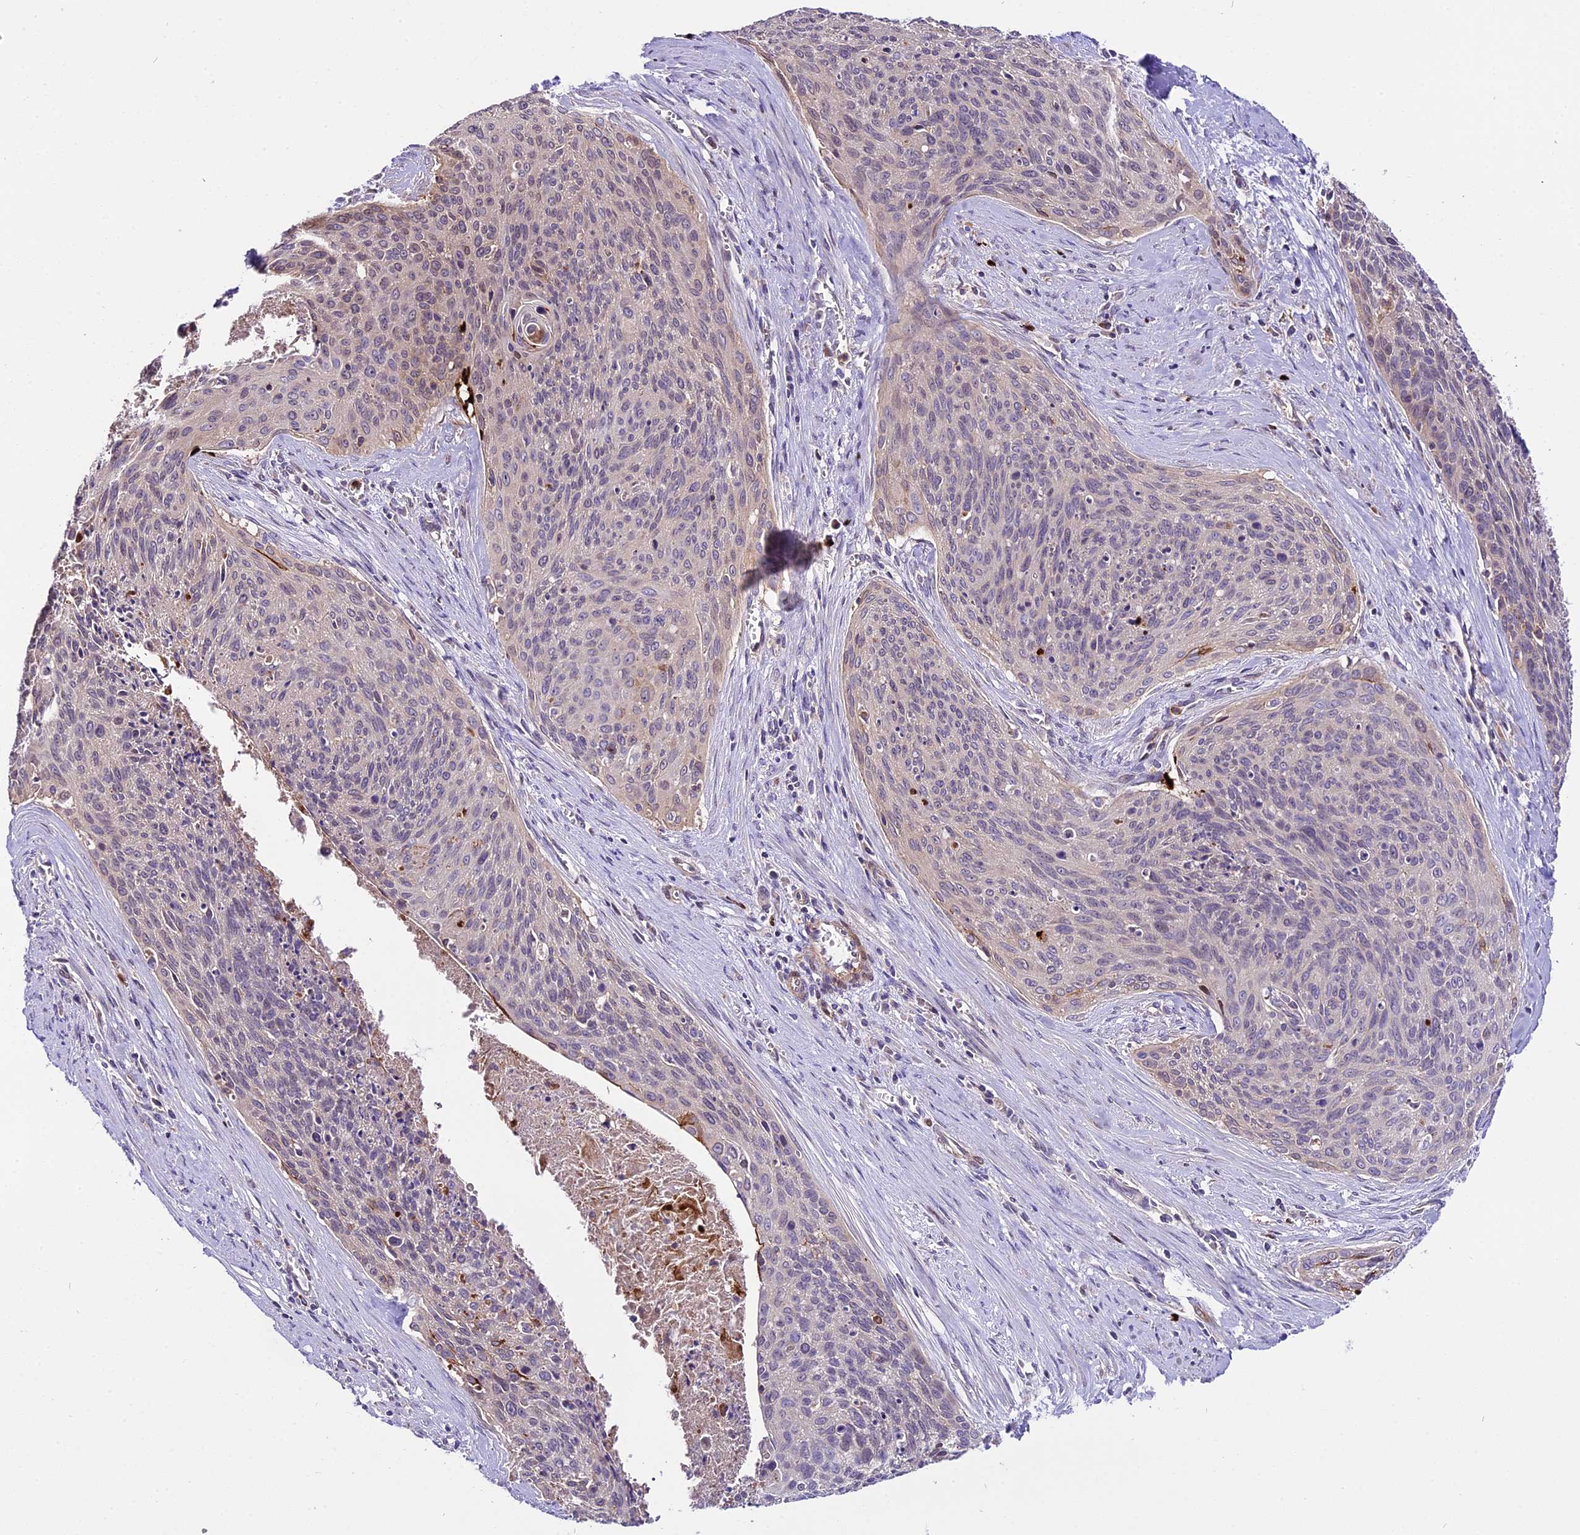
{"staining": {"intensity": "moderate", "quantity": "<25%", "location": "cytoplasmic/membranous"}, "tissue": "cervical cancer", "cell_type": "Tumor cells", "image_type": "cancer", "snomed": [{"axis": "morphology", "description": "Squamous cell carcinoma, NOS"}, {"axis": "topography", "description": "Cervix"}], "caption": "Immunohistochemistry (IHC) micrograph of neoplastic tissue: human cervical cancer stained using IHC demonstrates low levels of moderate protein expression localized specifically in the cytoplasmic/membranous of tumor cells, appearing as a cytoplasmic/membranous brown color.", "gene": "MAP3K7CL", "patient": {"sex": "female", "age": 55}}